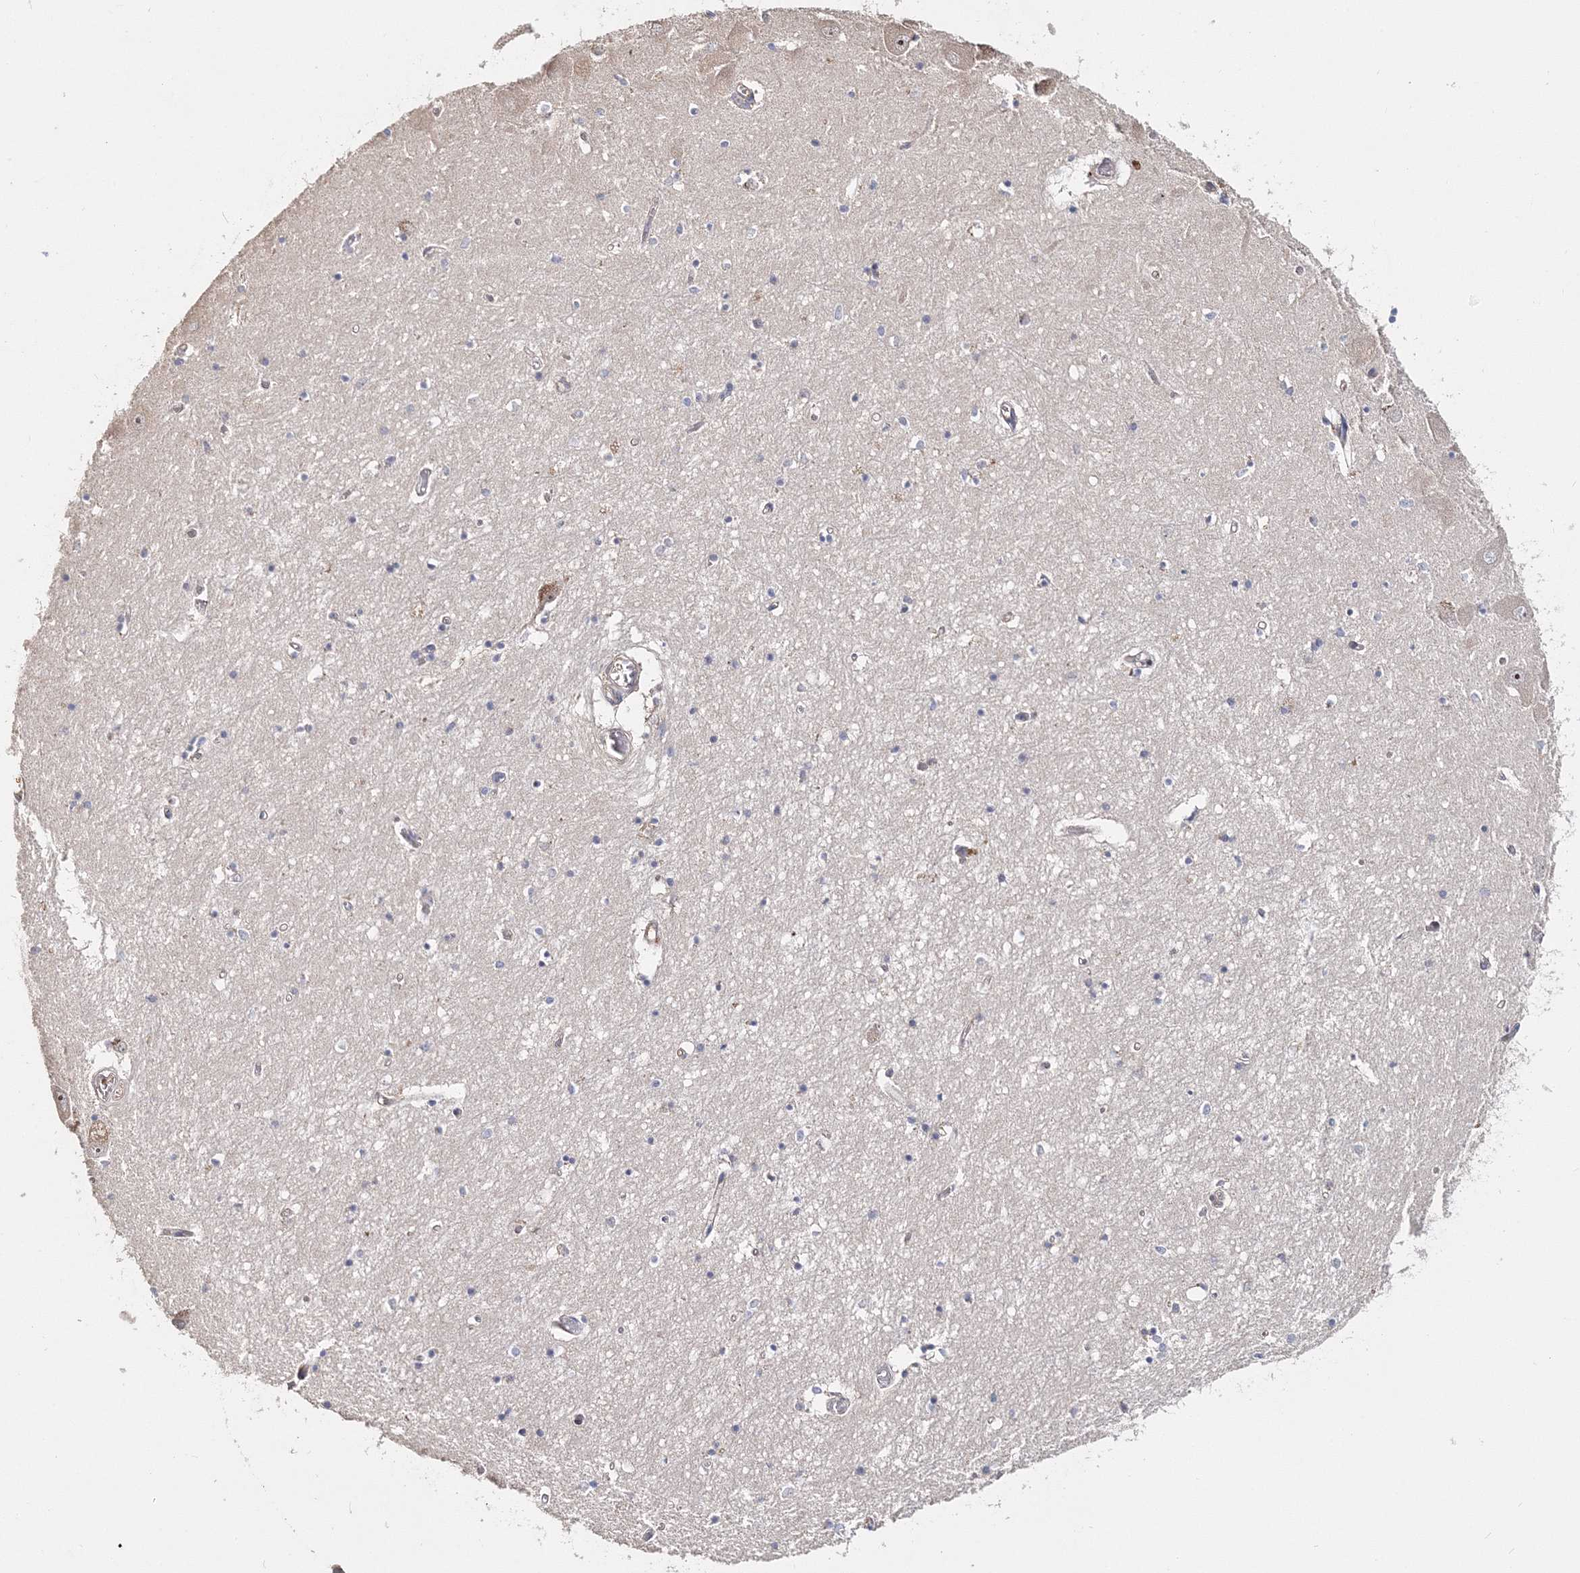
{"staining": {"intensity": "negative", "quantity": "none", "location": "none"}, "tissue": "hippocampus", "cell_type": "Glial cells", "image_type": "normal", "snomed": [{"axis": "morphology", "description": "Normal tissue, NOS"}, {"axis": "topography", "description": "Hippocampus"}], "caption": "The photomicrograph shows no significant expression in glial cells of hippocampus.", "gene": "GJB5", "patient": {"sex": "male", "age": 70}}